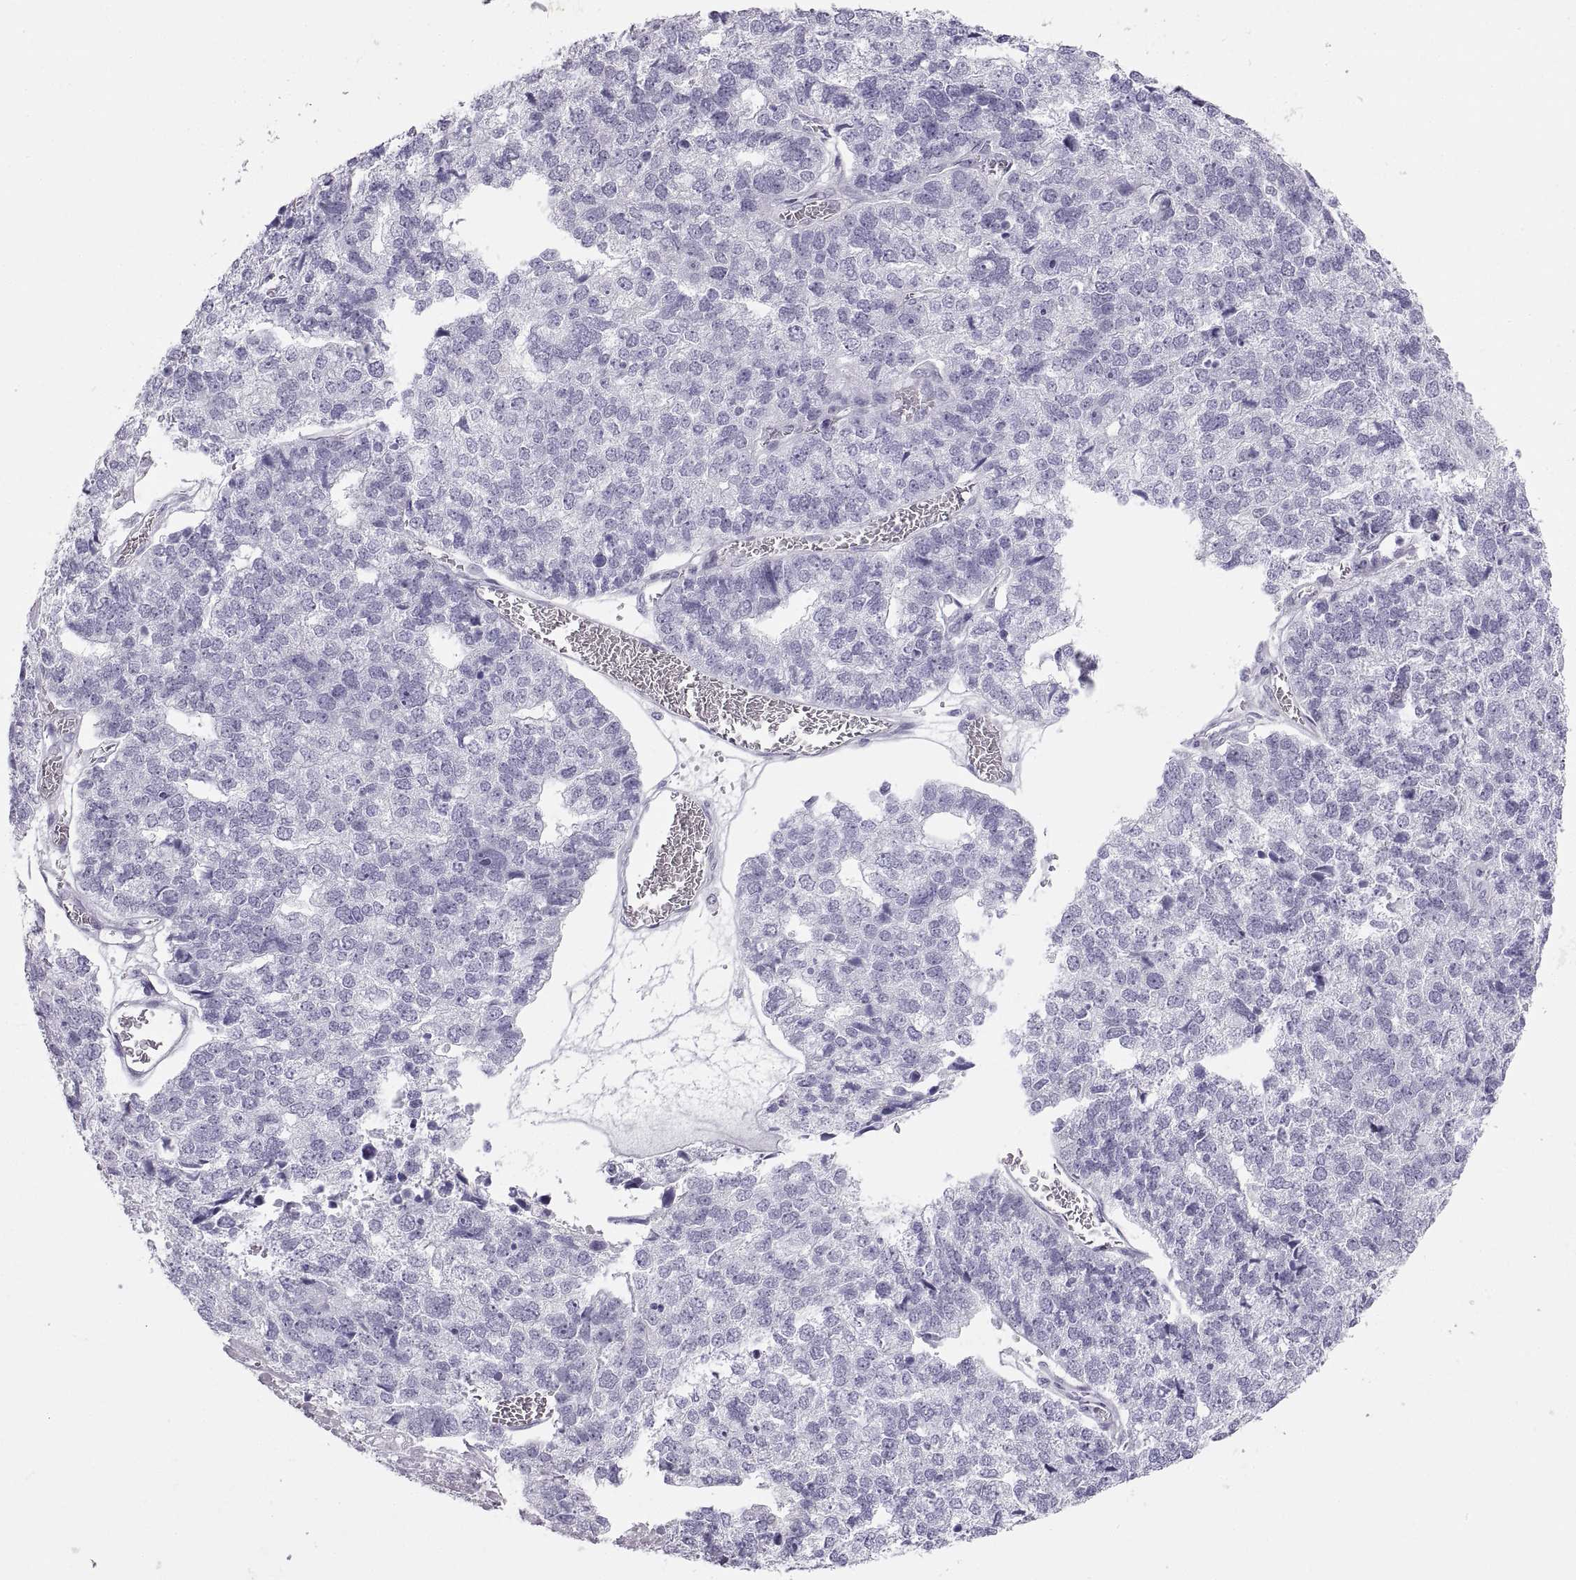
{"staining": {"intensity": "negative", "quantity": "none", "location": "none"}, "tissue": "stomach cancer", "cell_type": "Tumor cells", "image_type": "cancer", "snomed": [{"axis": "morphology", "description": "Adenocarcinoma, NOS"}, {"axis": "topography", "description": "Stomach"}], "caption": "Protein analysis of adenocarcinoma (stomach) exhibits no significant expression in tumor cells. The staining is performed using DAB brown chromogen with nuclei counter-stained in using hematoxylin.", "gene": "SEMG1", "patient": {"sex": "male", "age": 69}}